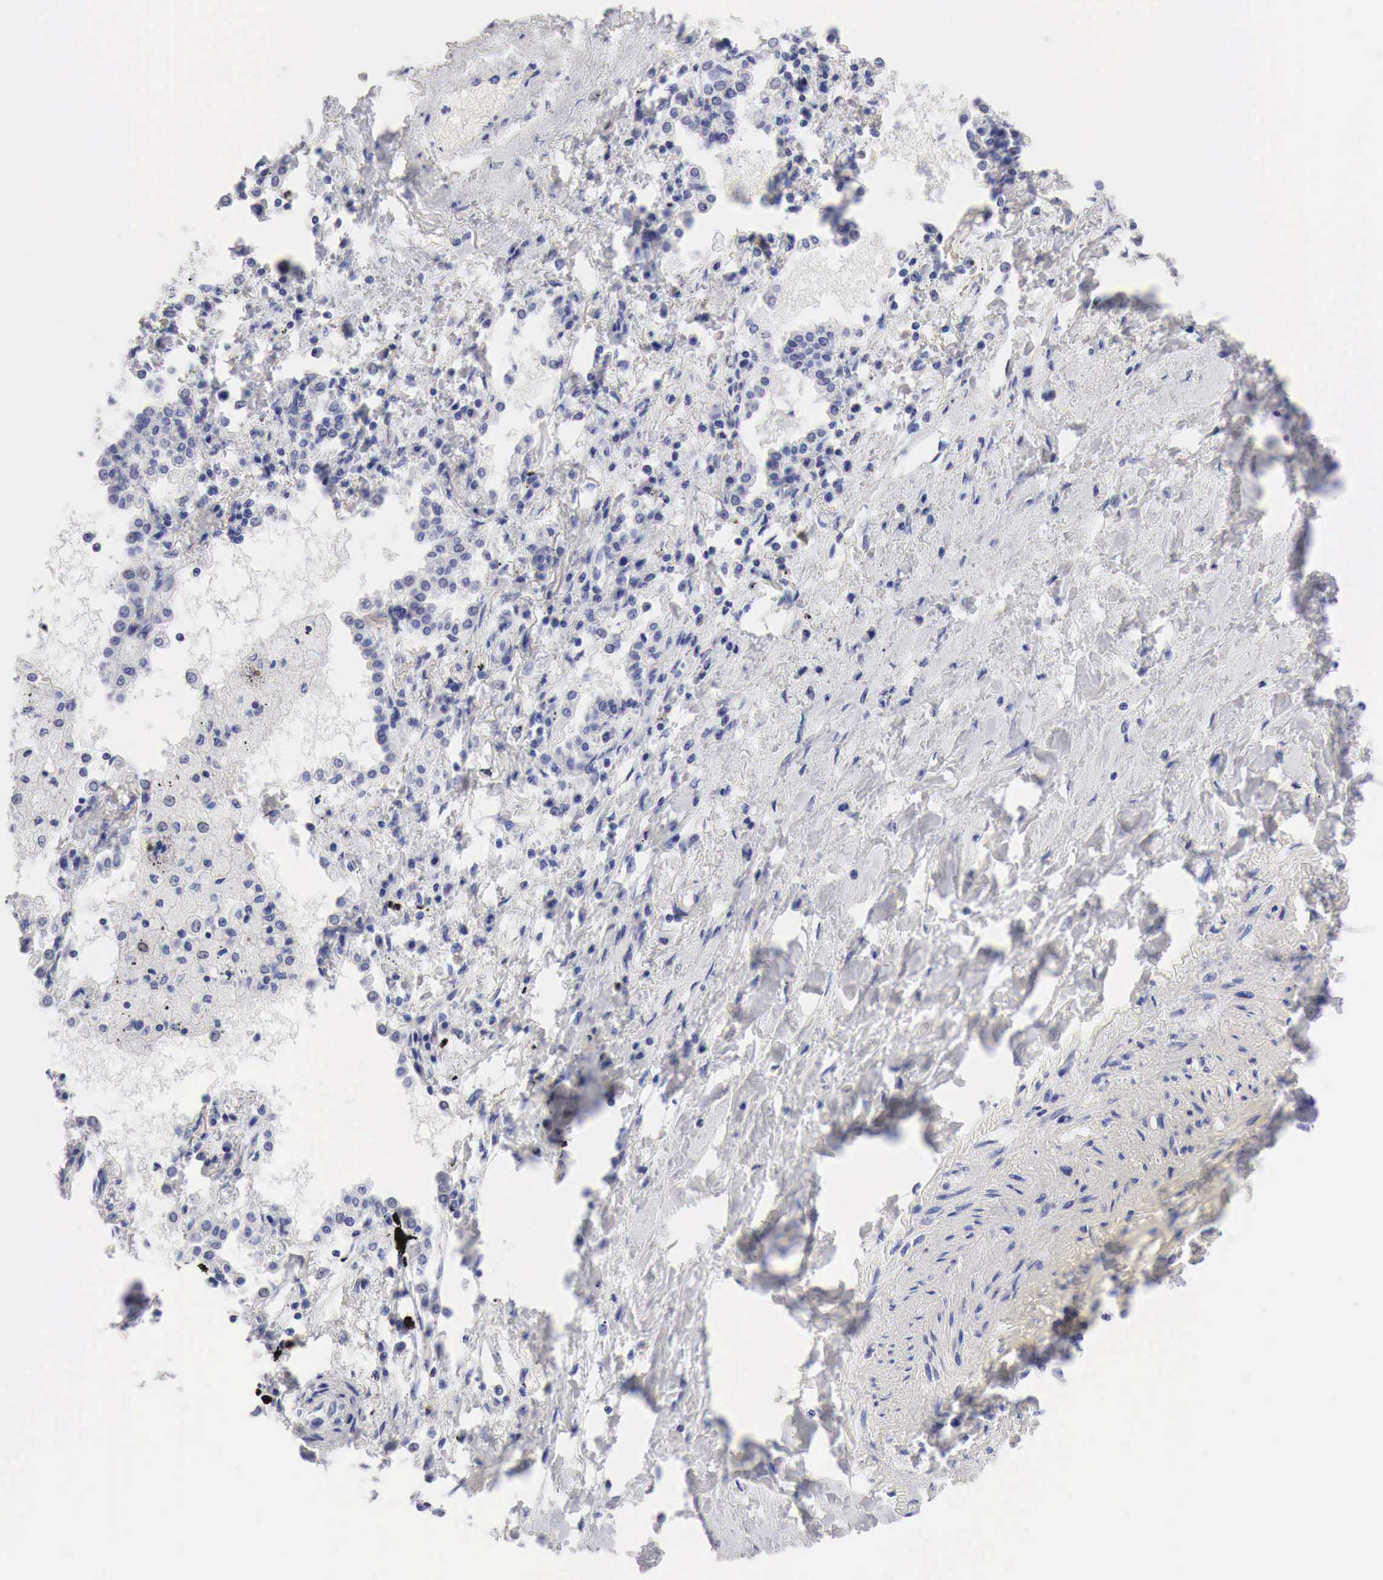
{"staining": {"intensity": "negative", "quantity": "none", "location": "none"}, "tissue": "lung cancer", "cell_type": "Tumor cells", "image_type": "cancer", "snomed": [{"axis": "morphology", "description": "Adenocarcinoma, NOS"}, {"axis": "topography", "description": "Lung"}], "caption": "Micrograph shows no significant protein expression in tumor cells of lung cancer (adenocarcinoma).", "gene": "CDKN2A", "patient": {"sex": "male", "age": 60}}